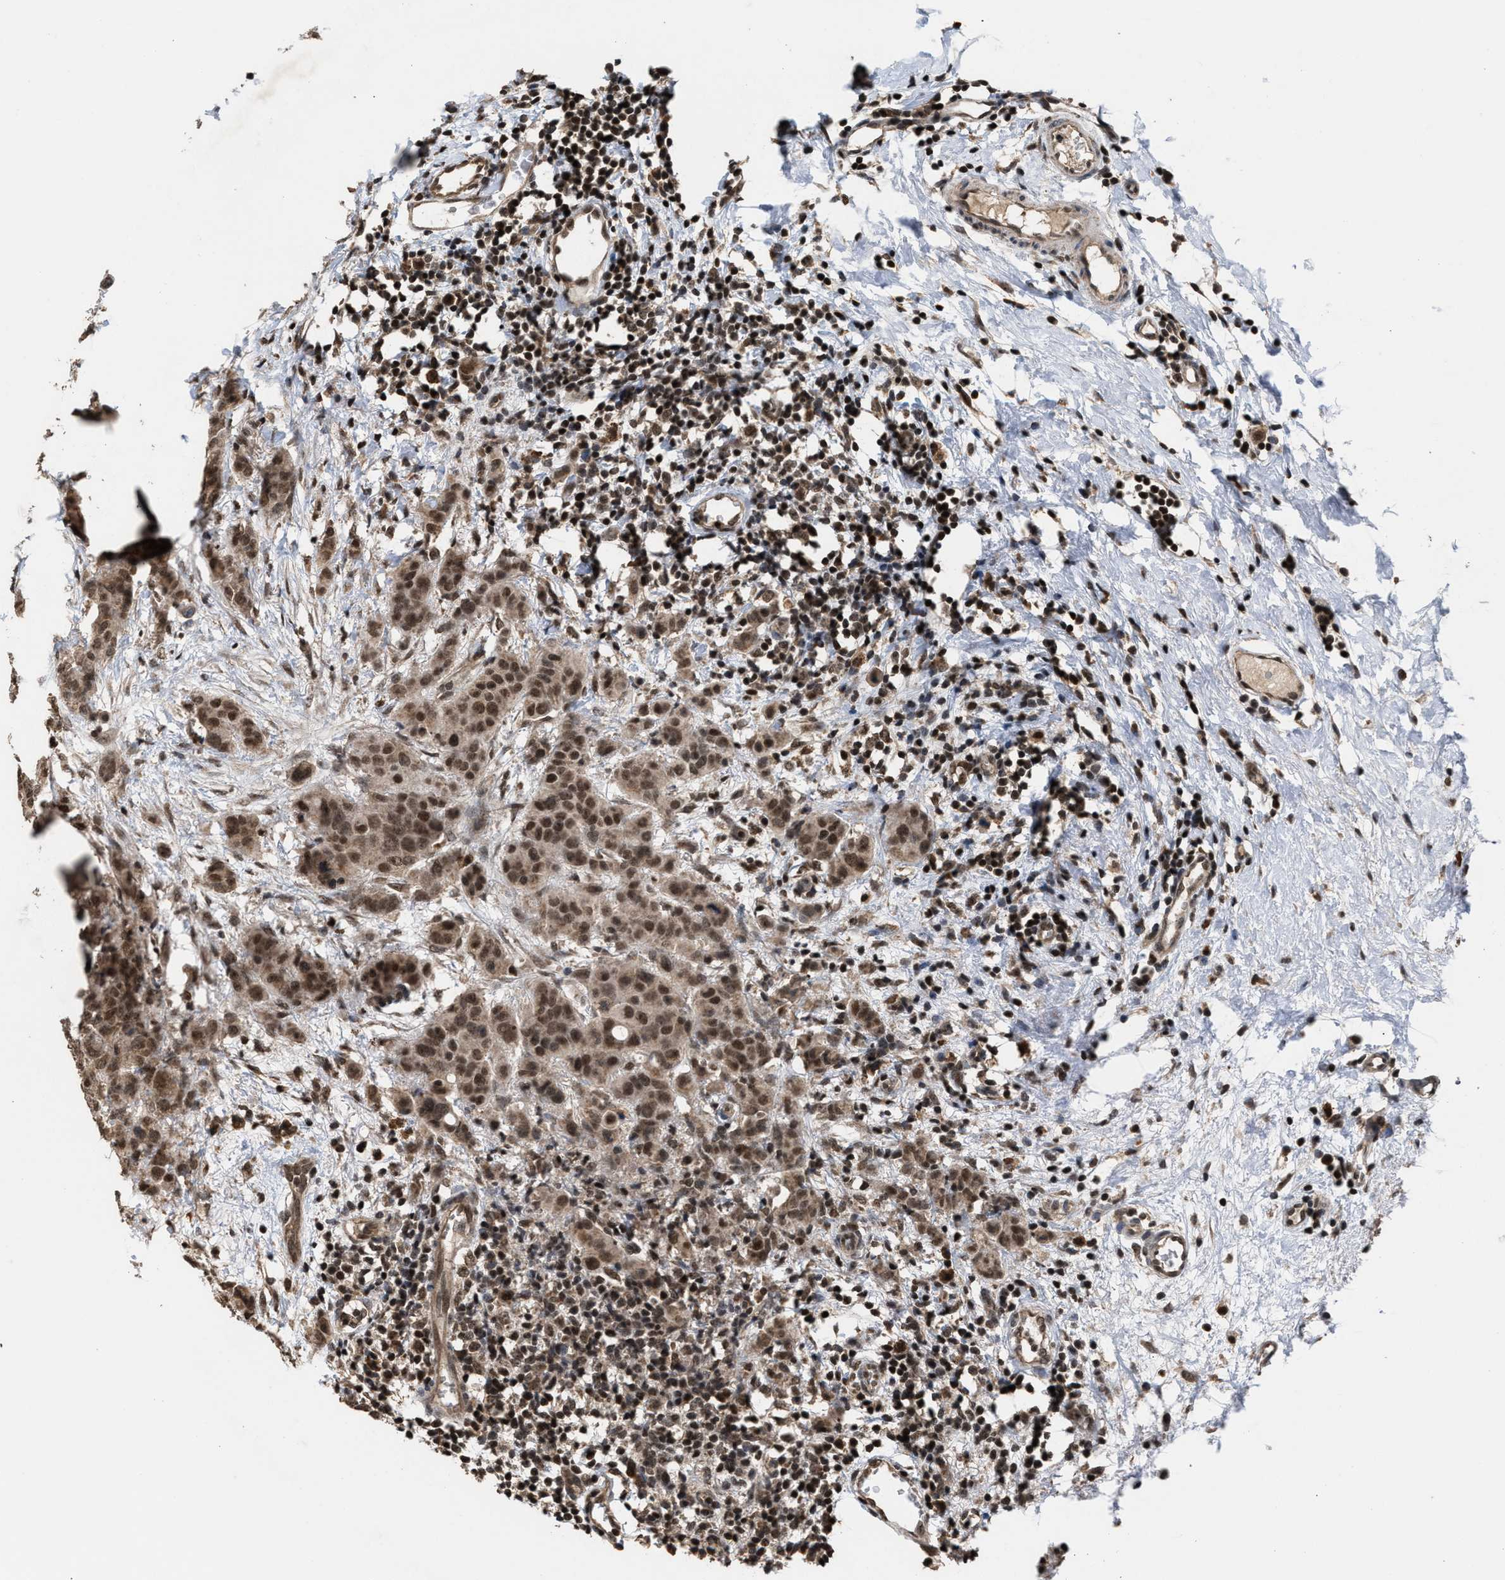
{"staining": {"intensity": "moderate", "quantity": ">75%", "location": "cytoplasmic/membranous,nuclear"}, "tissue": "breast cancer", "cell_type": "Tumor cells", "image_type": "cancer", "snomed": [{"axis": "morphology", "description": "Normal tissue, NOS"}, {"axis": "morphology", "description": "Duct carcinoma"}, {"axis": "topography", "description": "Breast"}], "caption": "Brown immunohistochemical staining in human breast cancer demonstrates moderate cytoplasmic/membranous and nuclear staining in about >75% of tumor cells. Using DAB (brown) and hematoxylin (blue) stains, captured at high magnification using brightfield microscopy.", "gene": "C9orf78", "patient": {"sex": "female", "age": 40}}